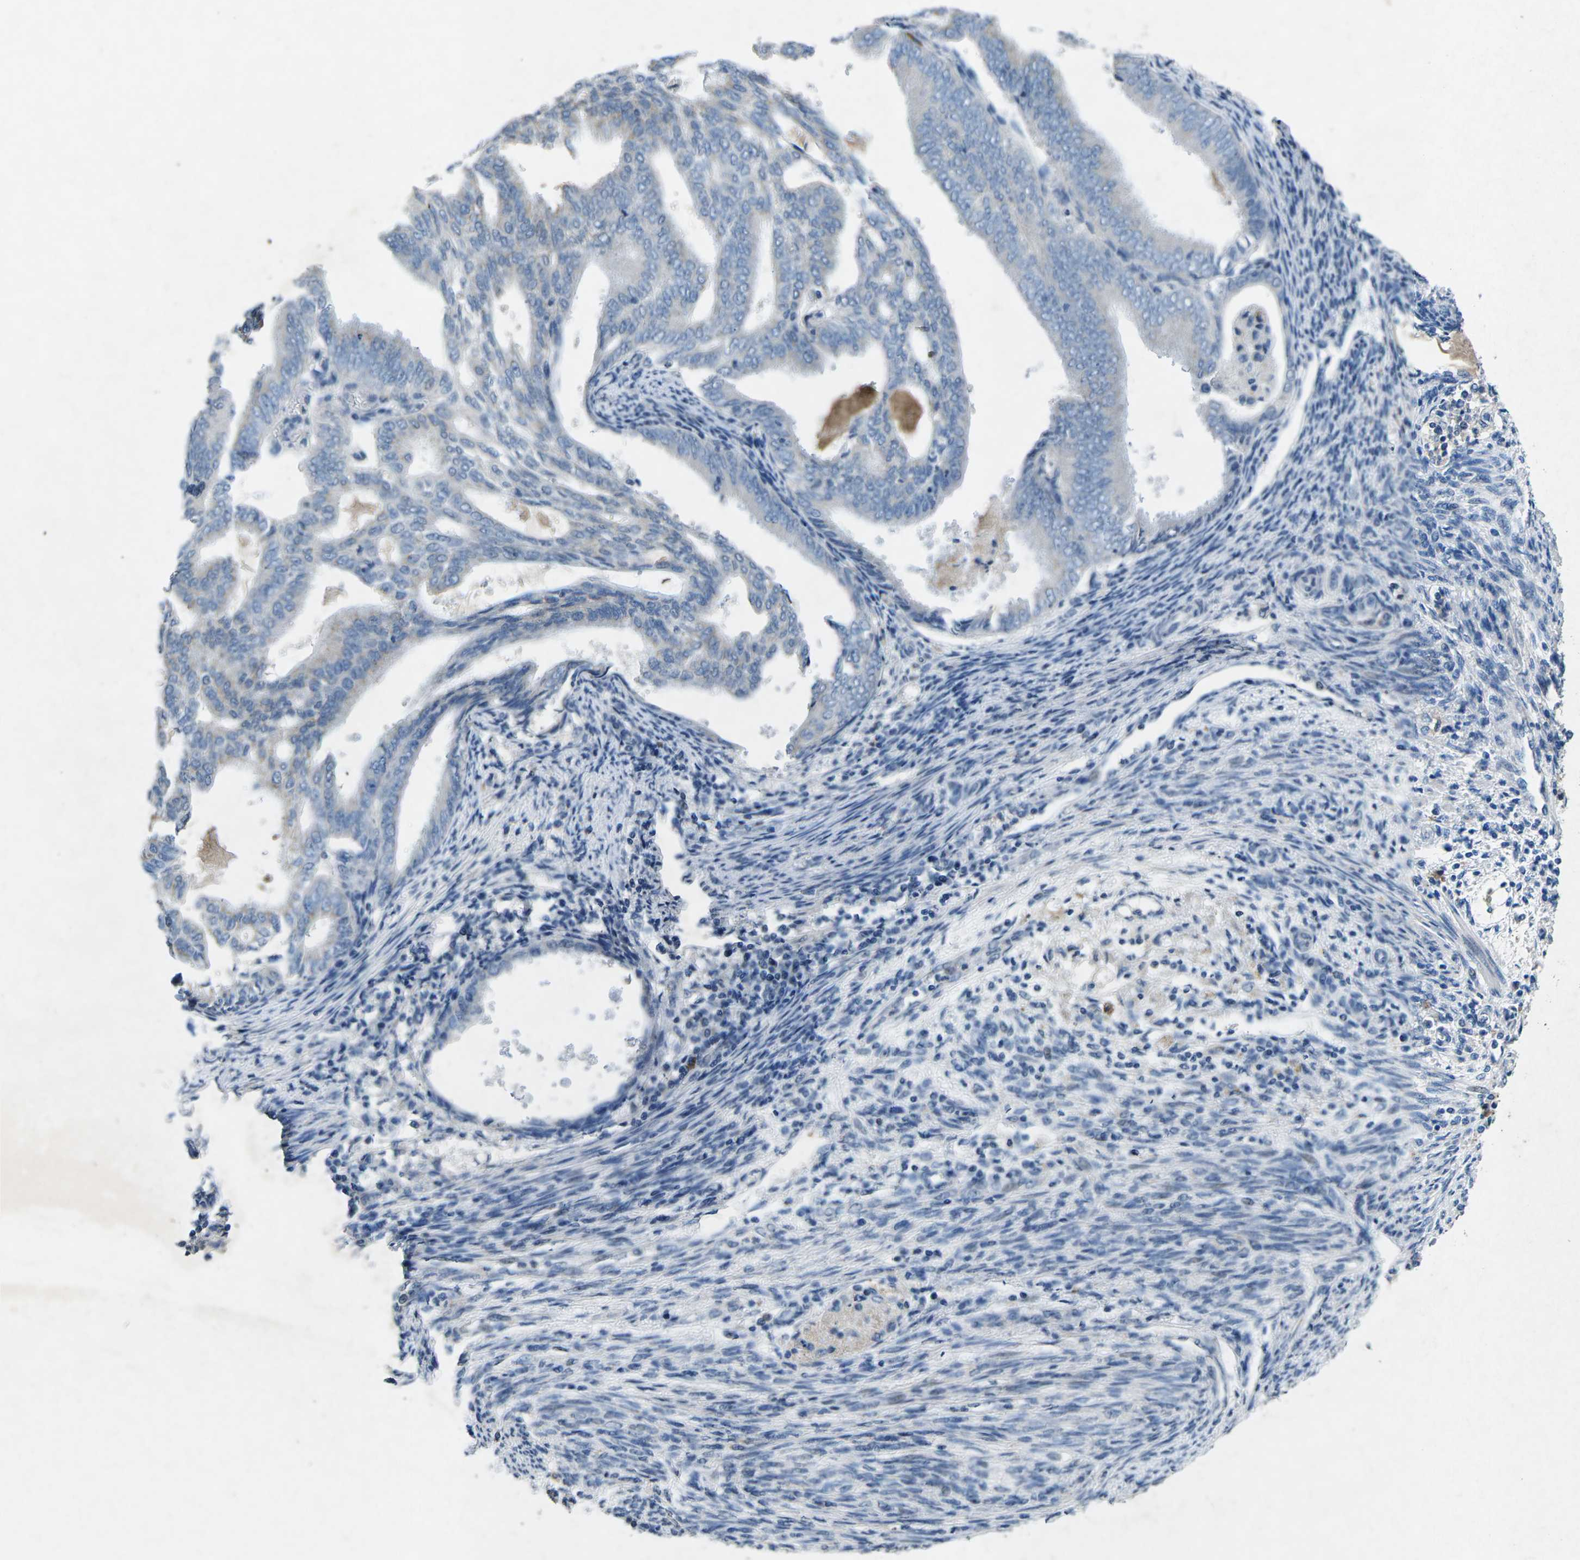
{"staining": {"intensity": "negative", "quantity": "none", "location": "none"}, "tissue": "endometrial cancer", "cell_type": "Tumor cells", "image_type": "cancer", "snomed": [{"axis": "morphology", "description": "Adenocarcinoma, NOS"}, {"axis": "topography", "description": "Endometrium"}], "caption": "IHC micrograph of adenocarcinoma (endometrial) stained for a protein (brown), which demonstrates no positivity in tumor cells.", "gene": "PLG", "patient": {"sex": "female", "age": 58}}